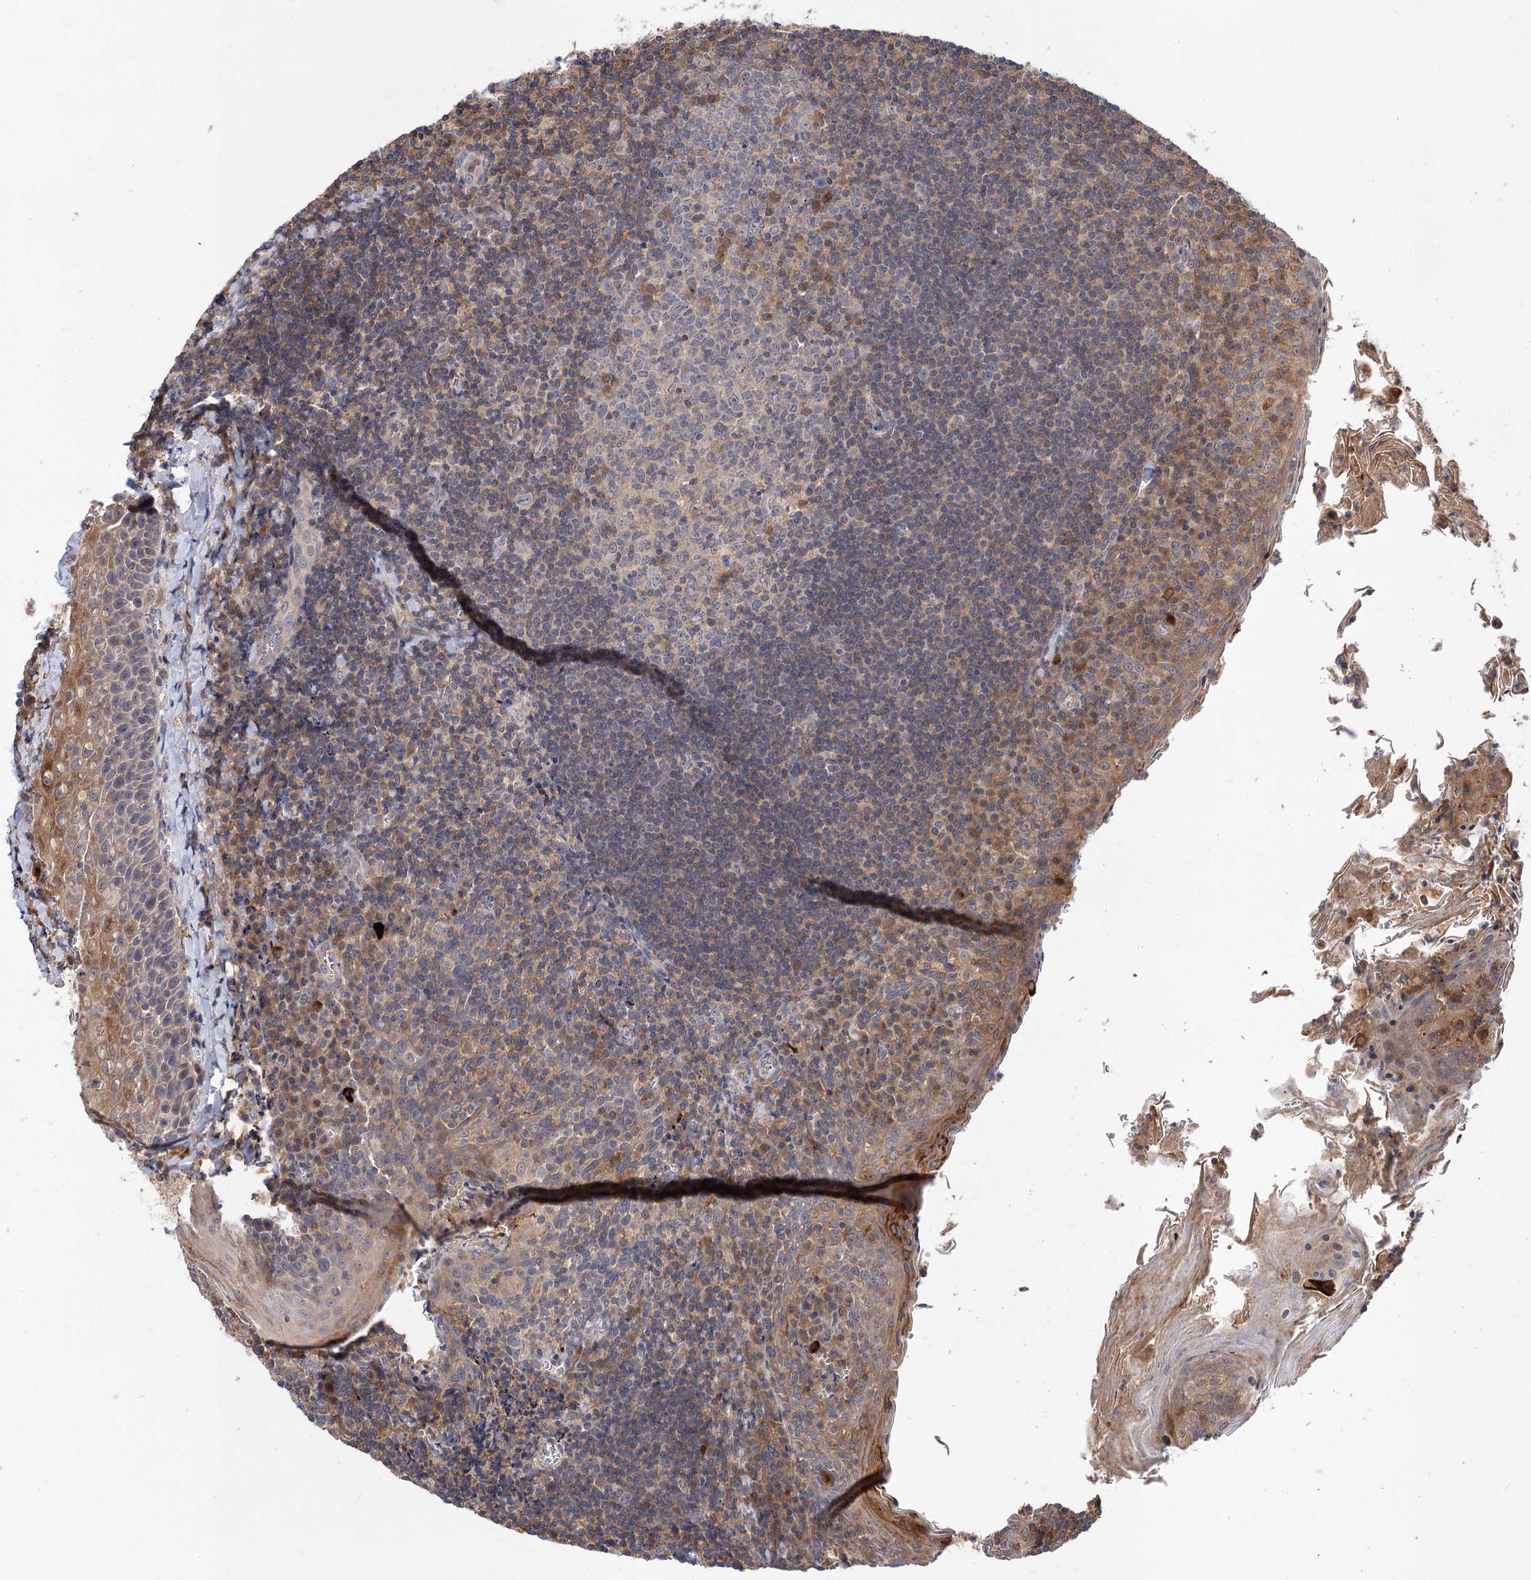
{"staining": {"intensity": "moderate", "quantity": "<25%", "location": "cytoplasmic/membranous"}, "tissue": "tonsil", "cell_type": "Germinal center cells", "image_type": "normal", "snomed": [{"axis": "morphology", "description": "Normal tissue, NOS"}, {"axis": "topography", "description": "Tonsil"}], "caption": "Protein expression analysis of benign tonsil demonstrates moderate cytoplasmic/membranous positivity in approximately <25% of germinal center cells.", "gene": "FBXW8", "patient": {"sex": "male", "age": 27}}